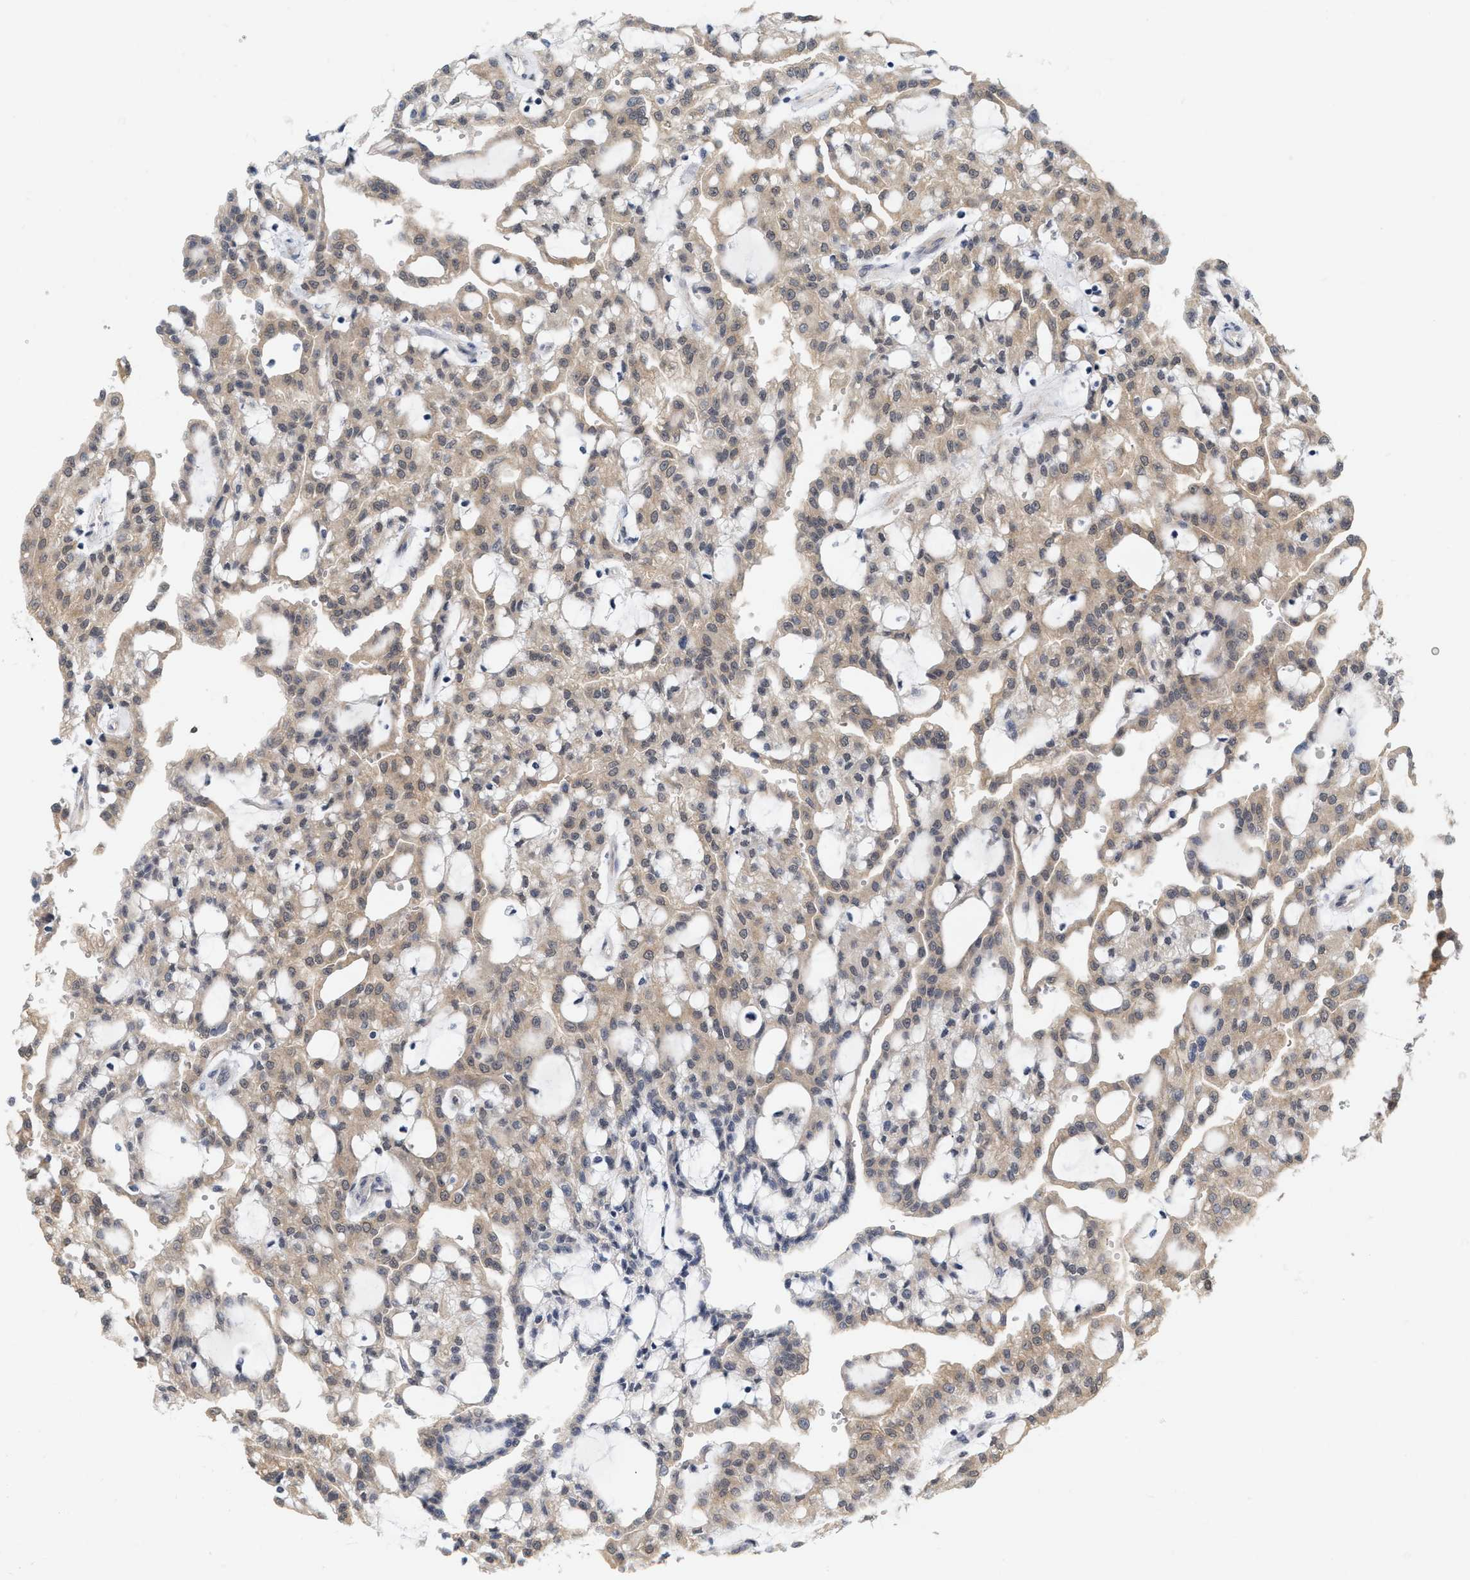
{"staining": {"intensity": "moderate", "quantity": ">75%", "location": "cytoplasmic/membranous"}, "tissue": "renal cancer", "cell_type": "Tumor cells", "image_type": "cancer", "snomed": [{"axis": "morphology", "description": "Adenocarcinoma, NOS"}, {"axis": "topography", "description": "Kidney"}], "caption": "This is an image of immunohistochemistry staining of renal adenocarcinoma, which shows moderate staining in the cytoplasmic/membranous of tumor cells.", "gene": "RUVBL1", "patient": {"sex": "male", "age": 63}}